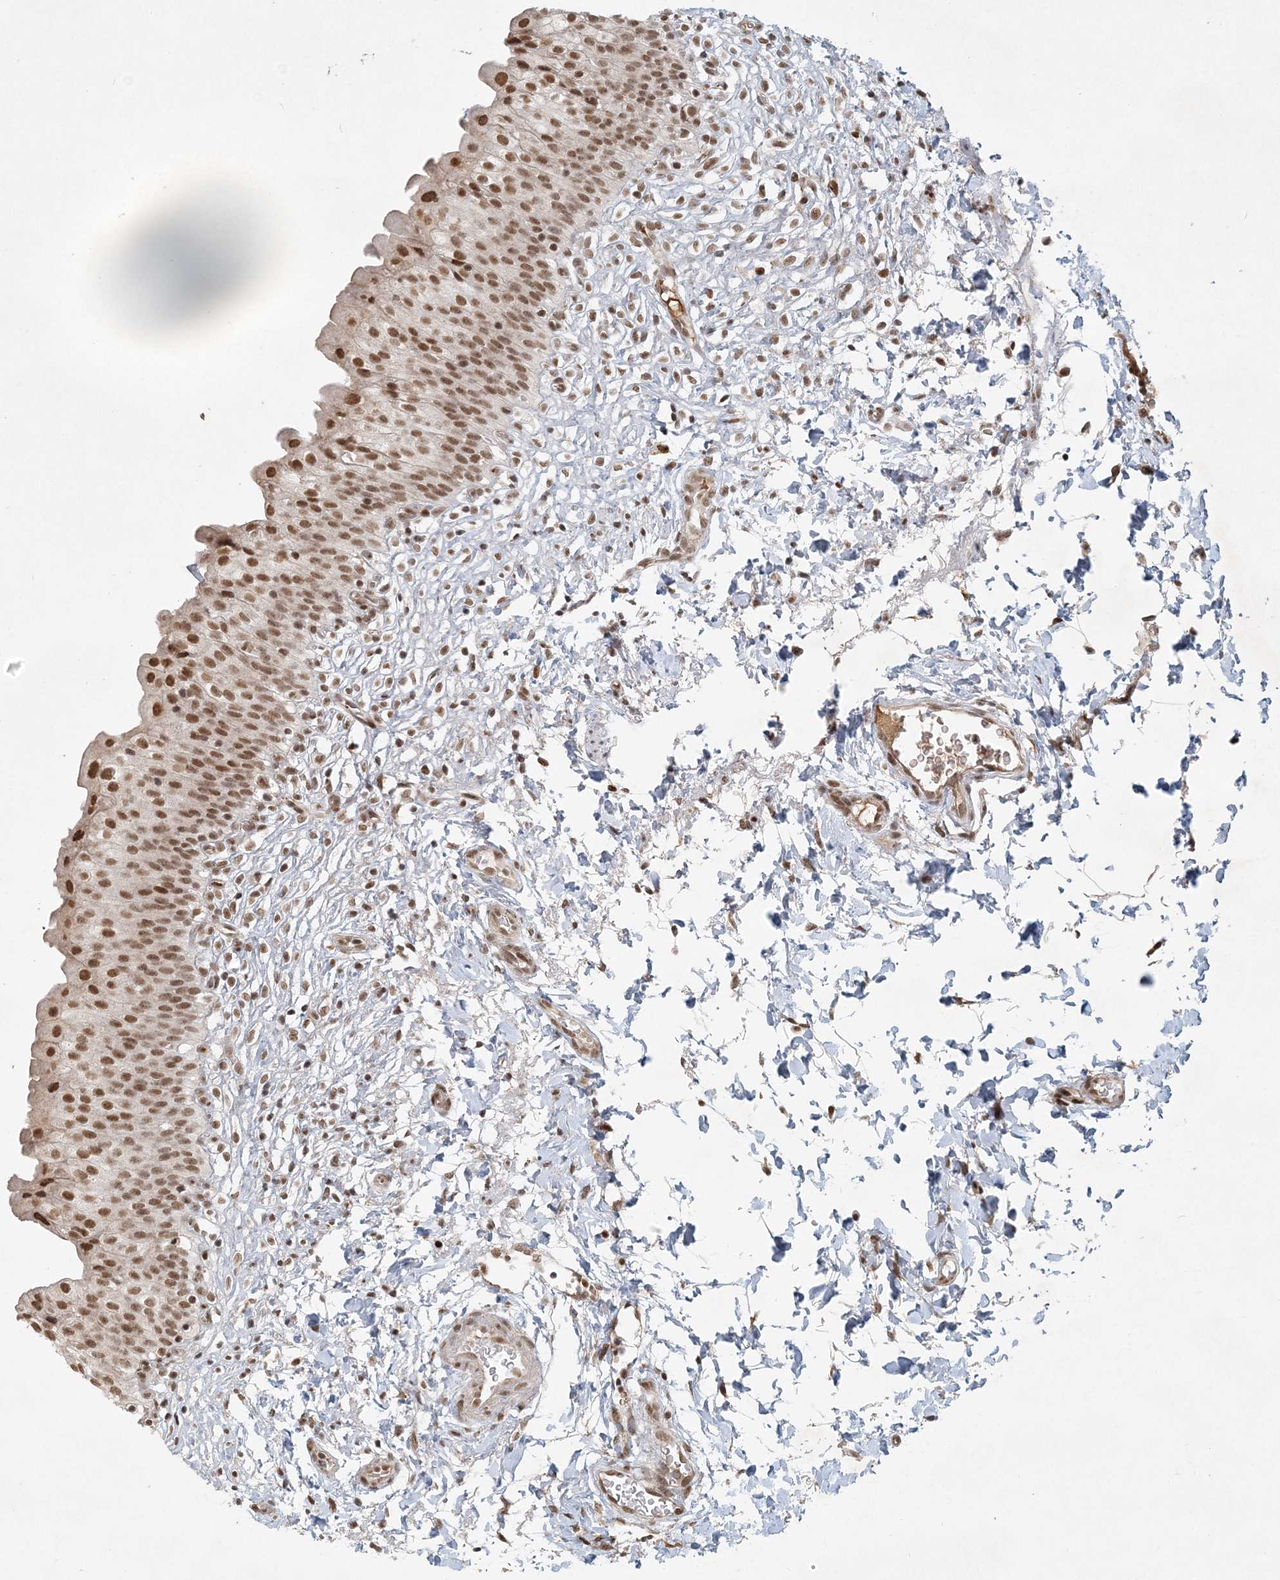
{"staining": {"intensity": "moderate", "quantity": ">75%", "location": "nuclear"}, "tissue": "urinary bladder", "cell_type": "Urothelial cells", "image_type": "normal", "snomed": [{"axis": "morphology", "description": "Normal tissue, NOS"}, {"axis": "topography", "description": "Urinary bladder"}], "caption": "A histopathology image of human urinary bladder stained for a protein reveals moderate nuclear brown staining in urothelial cells. (Brightfield microscopy of DAB IHC at high magnification).", "gene": "BAZ1B", "patient": {"sex": "male", "age": 55}}